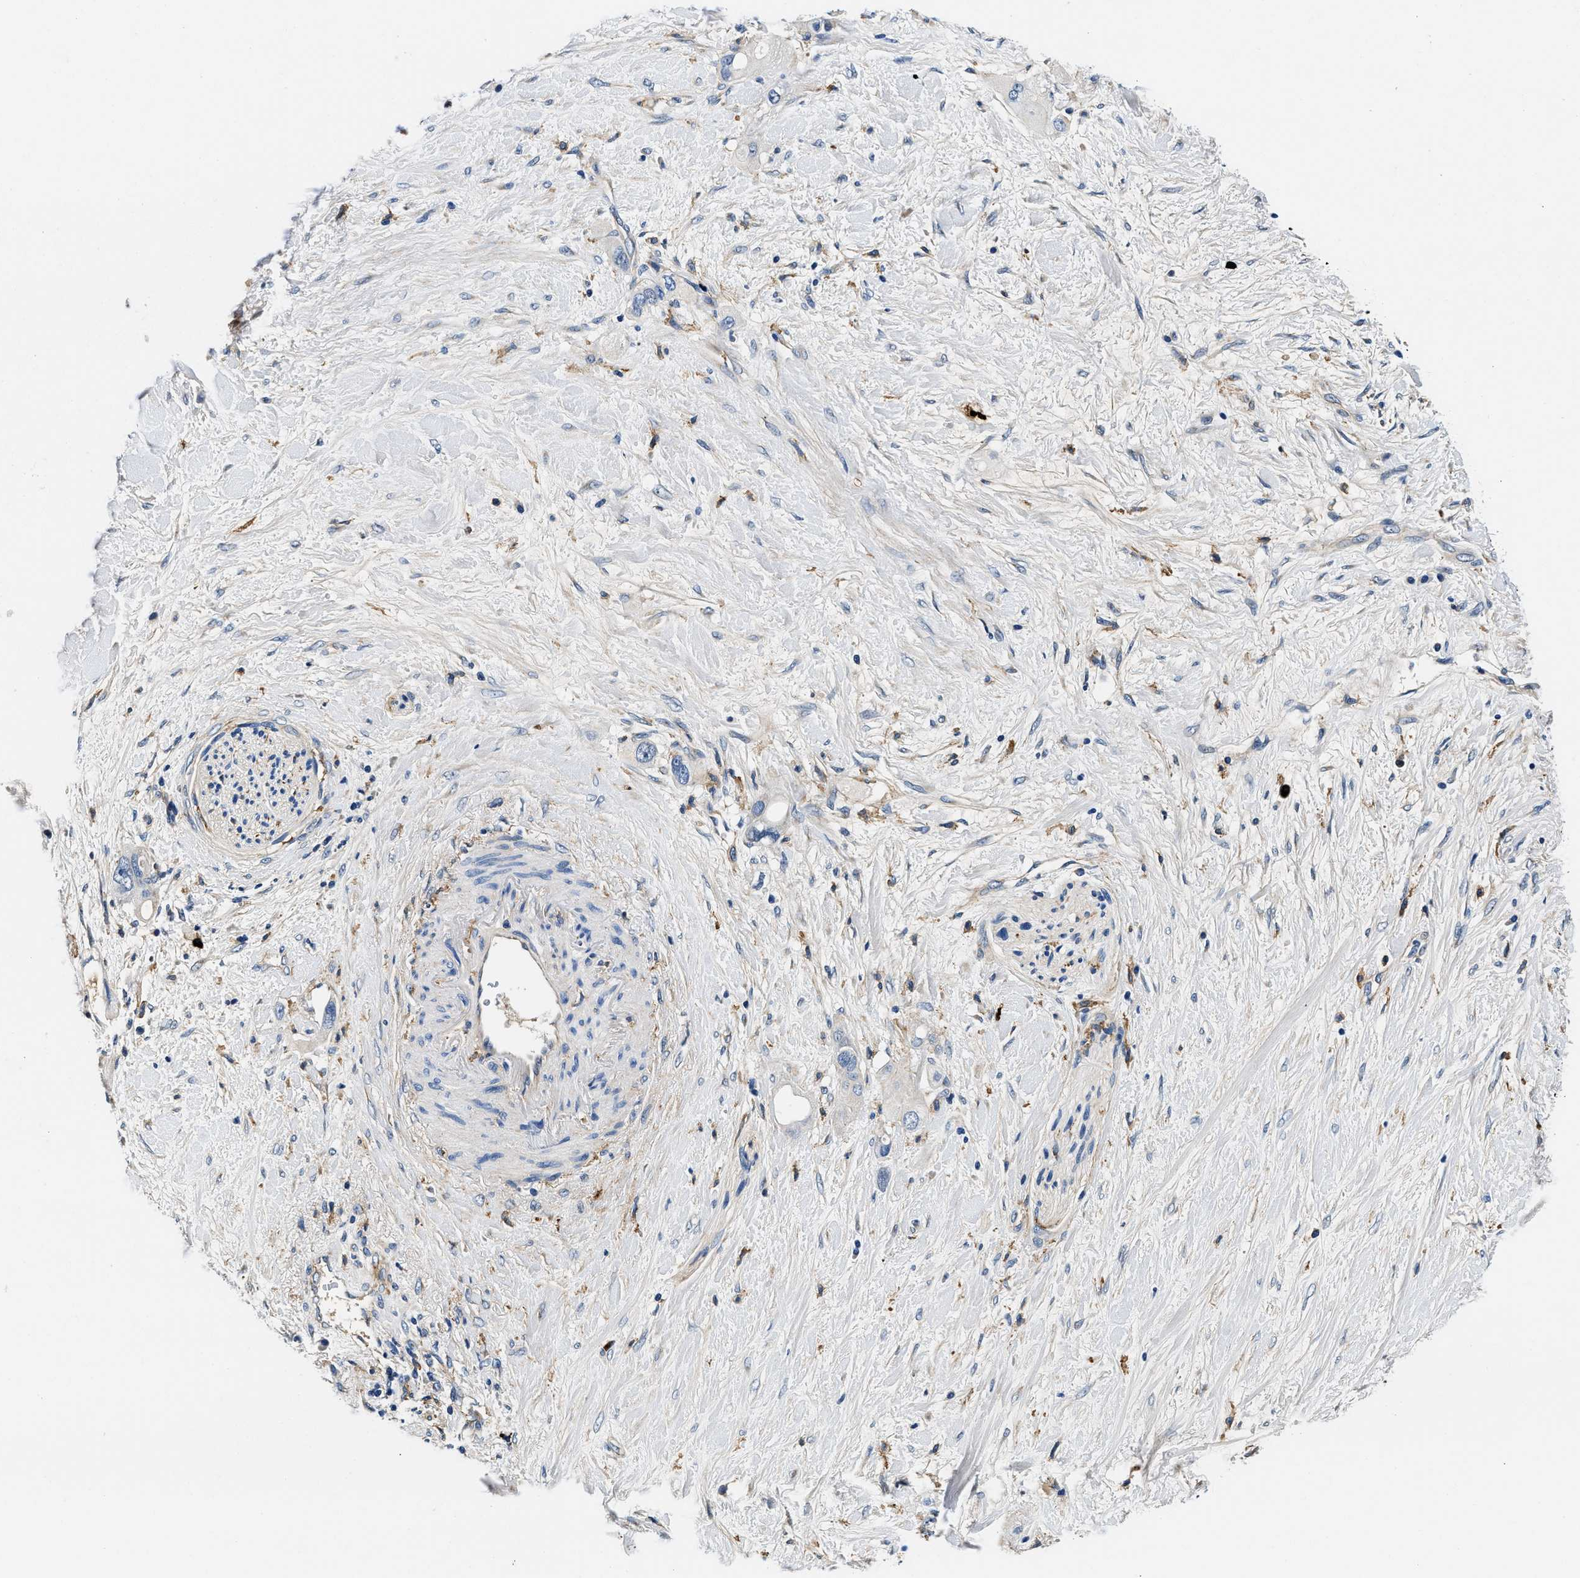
{"staining": {"intensity": "negative", "quantity": "none", "location": "none"}, "tissue": "pancreatic cancer", "cell_type": "Tumor cells", "image_type": "cancer", "snomed": [{"axis": "morphology", "description": "Adenocarcinoma, NOS"}, {"axis": "topography", "description": "Pancreas"}], "caption": "Immunohistochemical staining of human adenocarcinoma (pancreatic) reveals no significant staining in tumor cells.", "gene": "ZFAND3", "patient": {"sex": "female", "age": 56}}